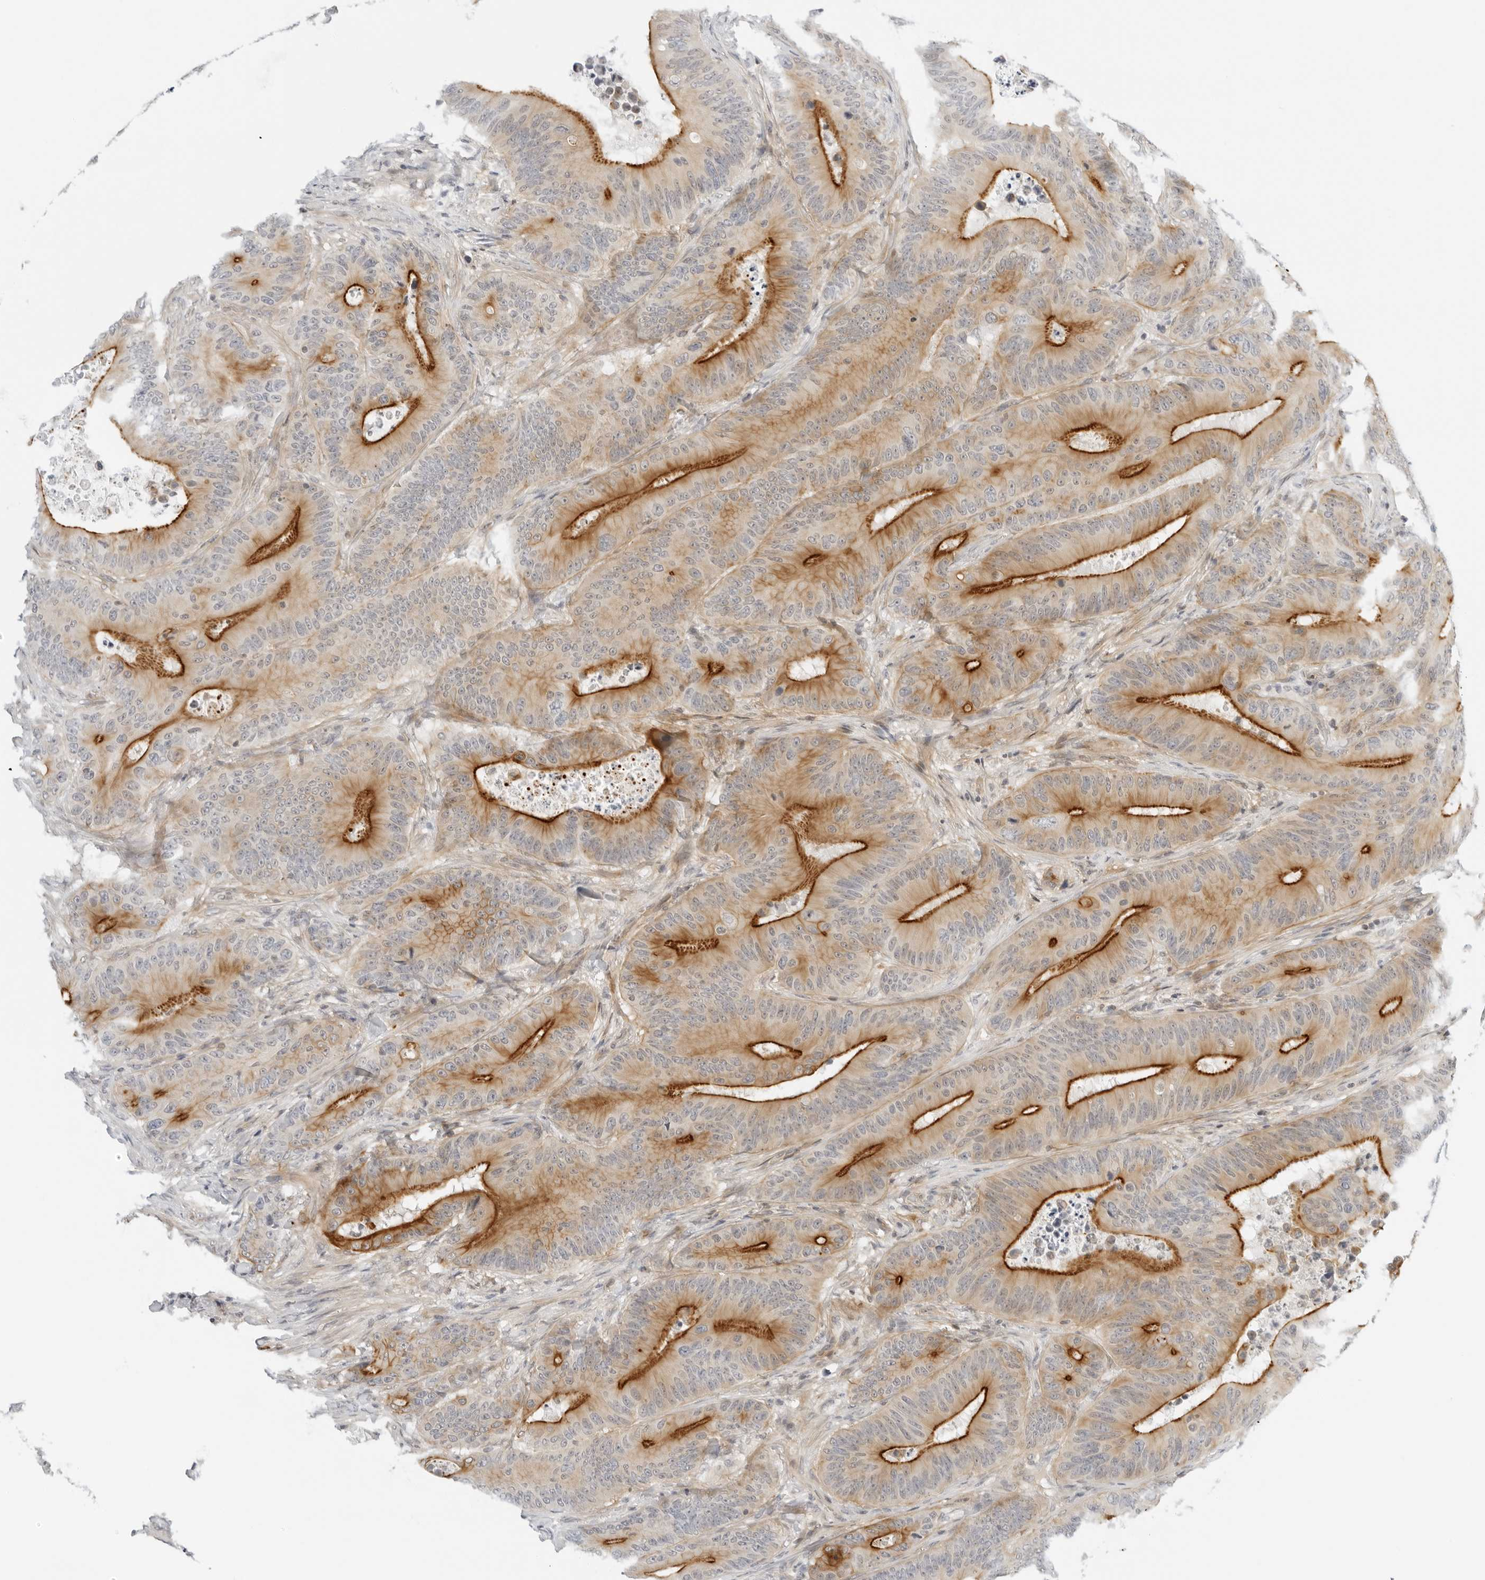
{"staining": {"intensity": "strong", "quantity": "25%-75%", "location": "cytoplasmic/membranous"}, "tissue": "colorectal cancer", "cell_type": "Tumor cells", "image_type": "cancer", "snomed": [{"axis": "morphology", "description": "Adenocarcinoma, NOS"}, {"axis": "topography", "description": "Colon"}], "caption": "Immunohistochemistry (IHC) (DAB (3,3'-diaminobenzidine)) staining of colorectal cancer (adenocarcinoma) displays strong cytoplasmic/membranous protein positivity in about 25%-75% of tumor cells. (DAB (3,3'-diaminobenzidine) = brown stain, brightfield microscopy at high magnification).", "gene": "OSCP1", "patient": {"sex": "male", "age": 83}}